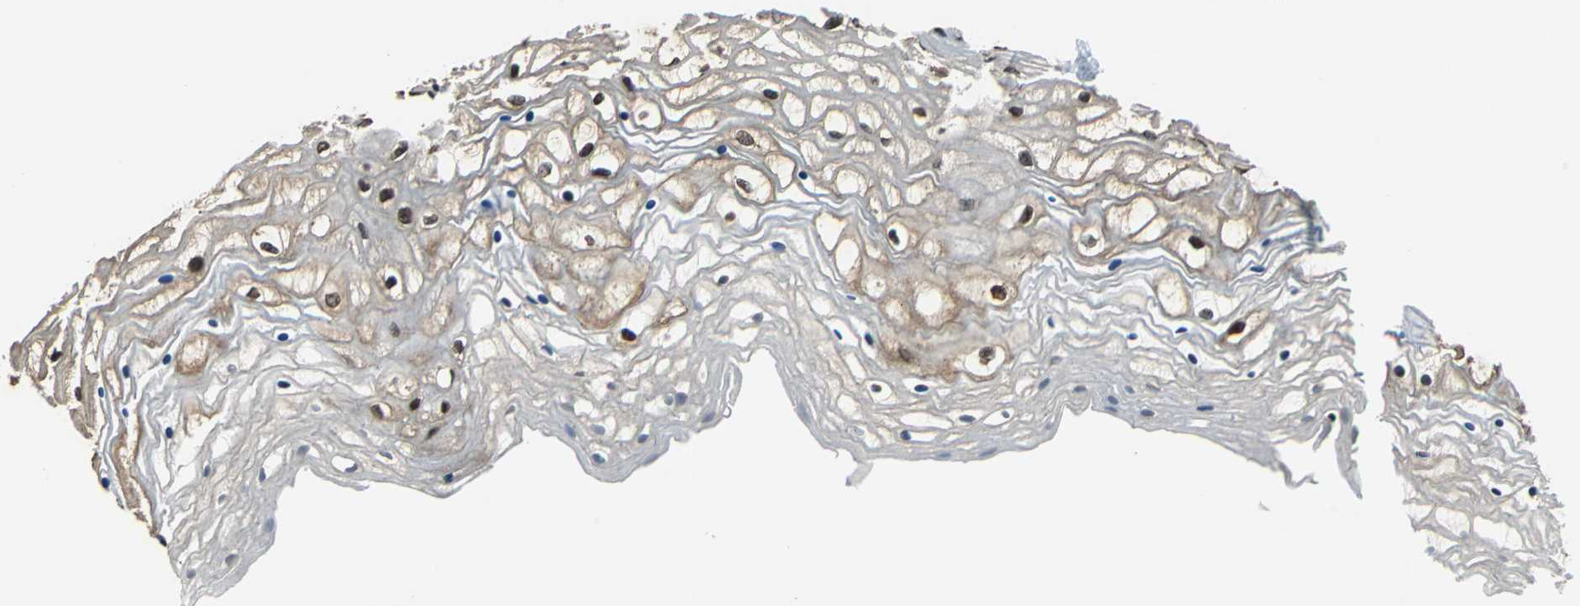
{"staining": {"intensity": "moderate", "quantity": ">75%", "location": "nuclear"}, "tissue": "vagina", "cell_type": "Squamous epithelial cells", "image_type": "normal", "snomed": [{"axis": "morphology", "description": "Normal tissue, NOS"}, {"axis": "topography", "description": "Vagina"}], "caption": "Immunohistochemical staining of normal vagina displays >75% levels of moderate nuclear protein expression in about >75% of squamous epithelial cells.", "gene": "RBM14", "patient": {"sex": "female", "age": 34}}